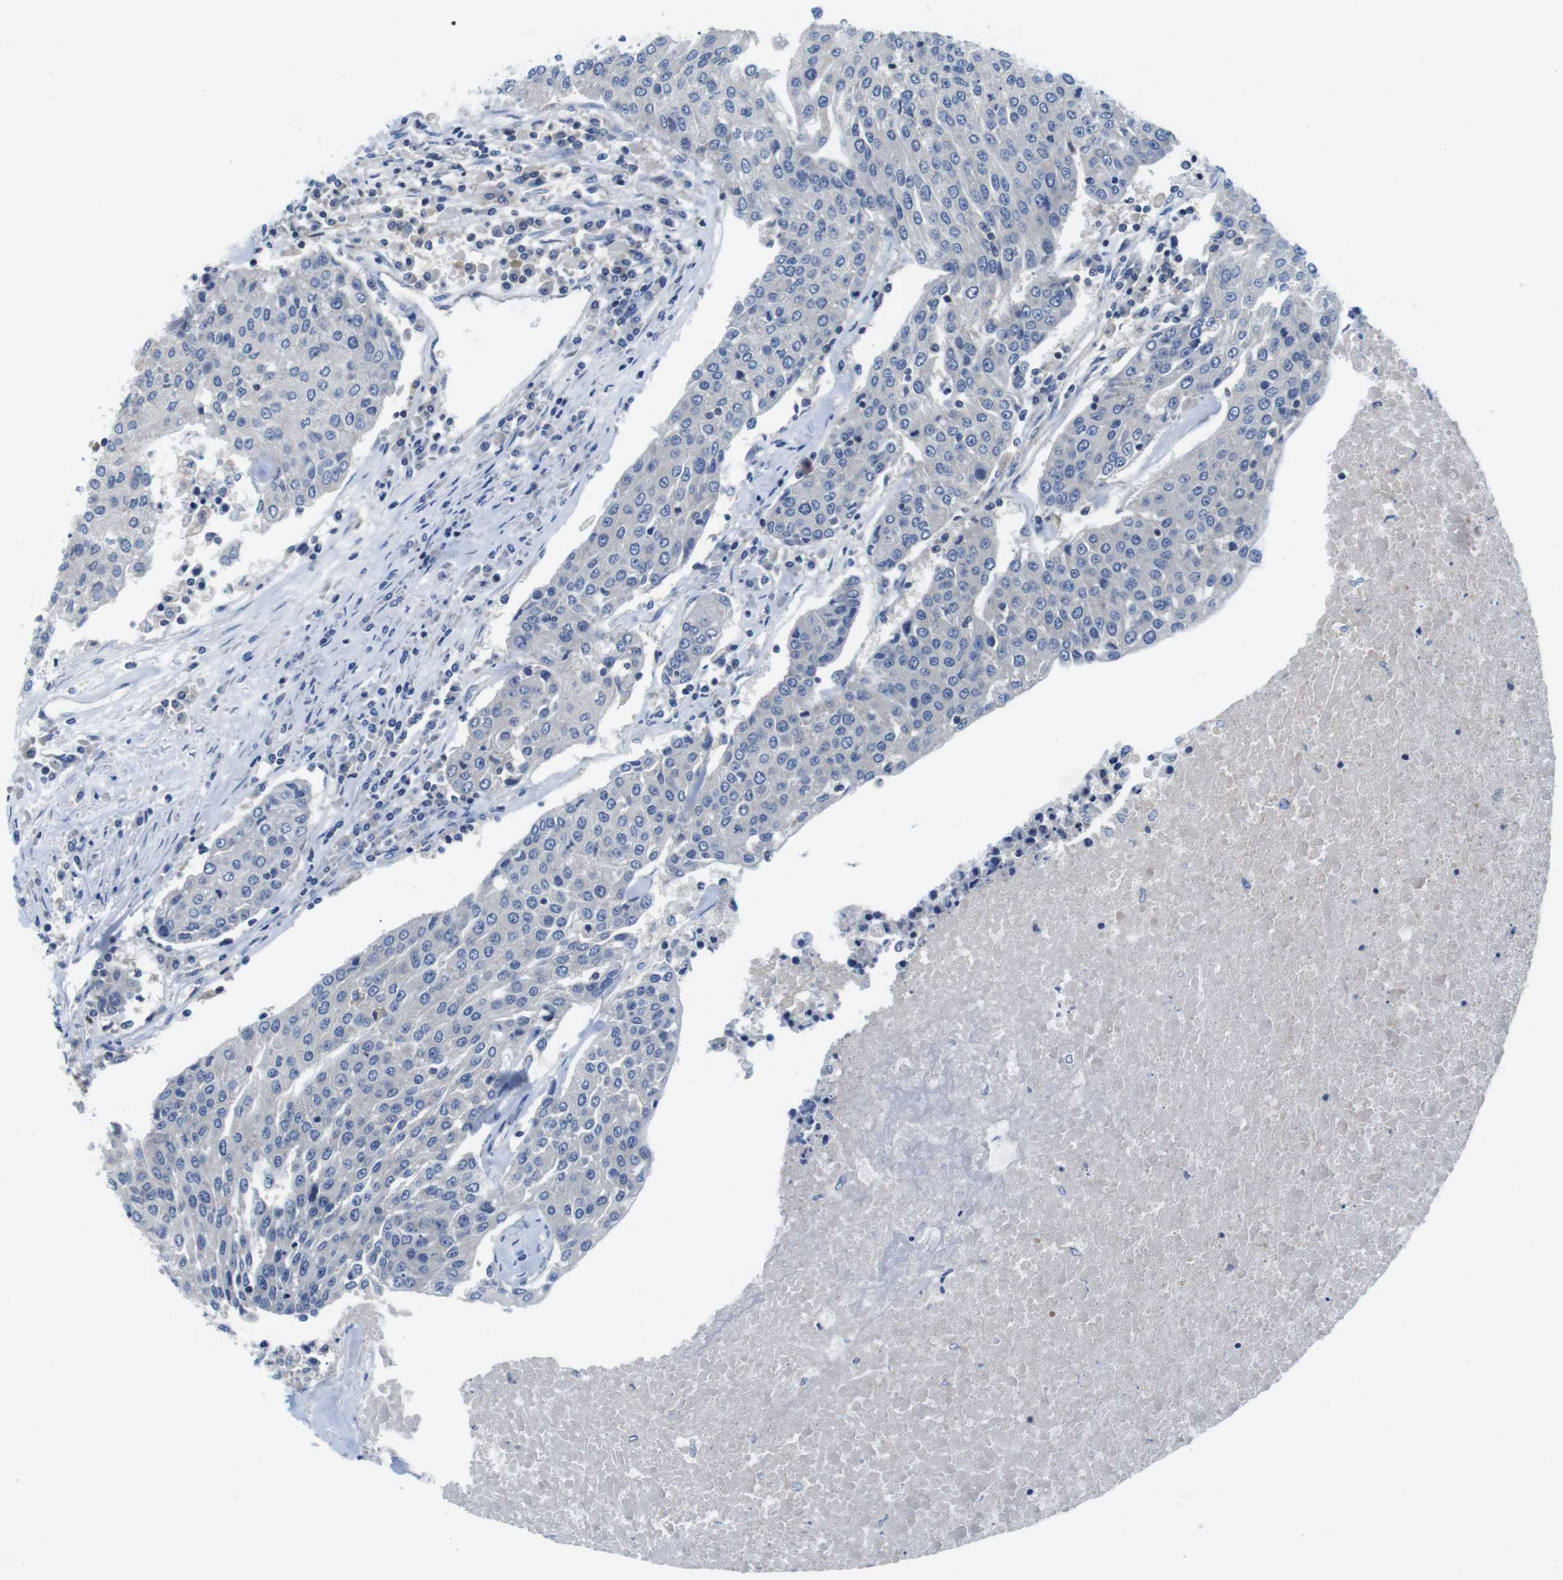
{"staining": {"intensity": "negative", "quantity": "none", "location": "none"}, "tissue": "urothelial cancer", "cell_type": "Tumor cells", "image_type": "cancer", "snomed": [{"axis": "morphology", "description": "Urothelial carcinoma, High grade"}, {"axis": "topography", "description": "Urinary bladder"}], "caption": "This is an immunohistochemistry (IHC) micrograph of human urothelial carcinoma (high-grade). There is no staining in tumor cells.", "gene": "PIK3CD", "patient": {"sex": "female", "age": 85}}